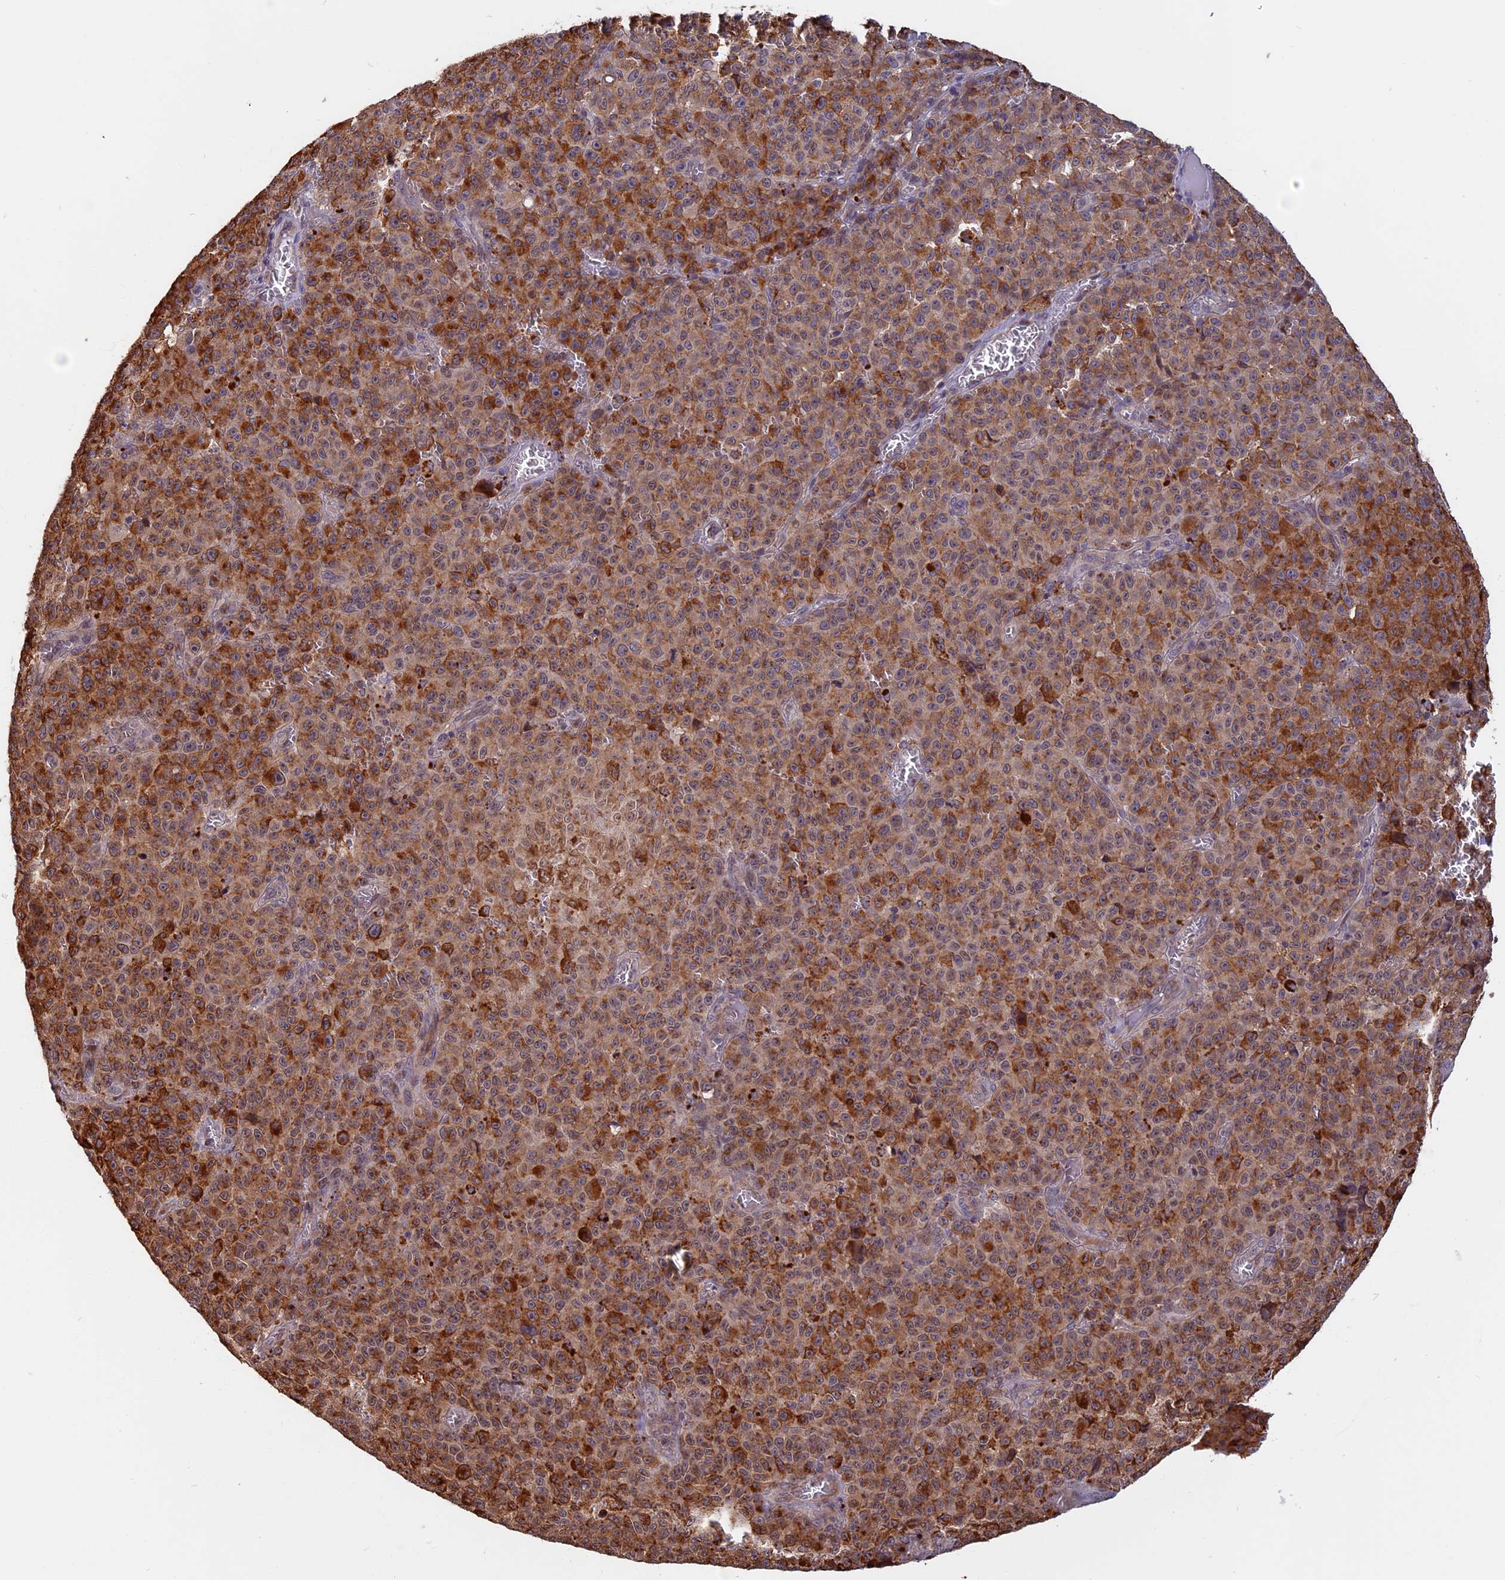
{"staining": {"intensity": "moderate", "quantity": ">75%", "location": "cytoplasmic/membranous"}, "tissue": "melanoma", "cell_type": "Tumor cells", "image_type": "cancer", "snomed": [{"axis": "morphology", "description": "Malignant melanoma, NOS"}, {"axis": "topography", "description": "Skin"}], "caption": "An immunohistochemistry (IHC) micrograph of neoplastic tissue is shown. Protein staining in brown shows moderate cytoplasmic/membranous positivity in melanoma within tumor cells. (IHC, brightfield microscopy, high magnification).", "gene": "CCDC113", "patient": {"sex": "female", "age": 82}}